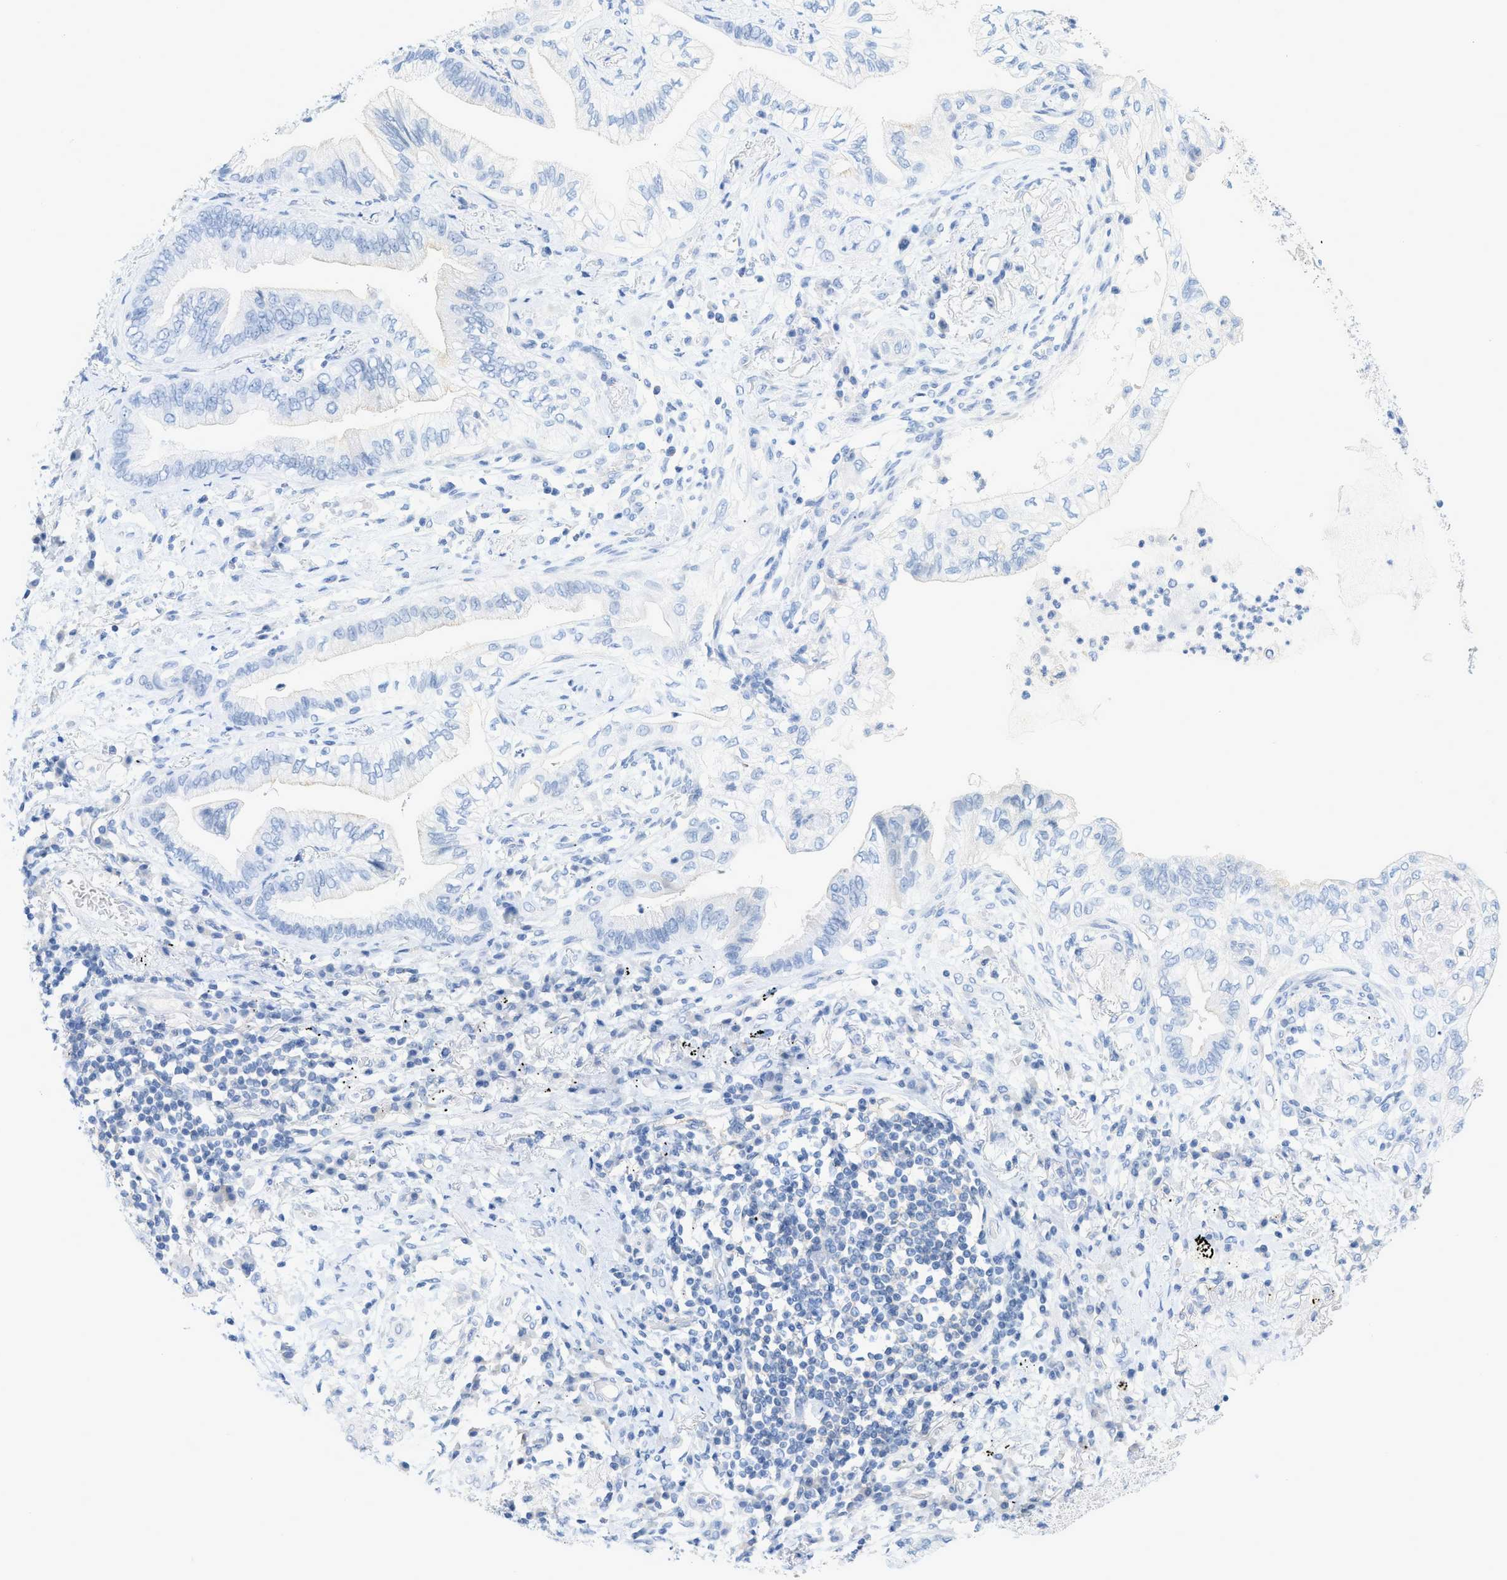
{"staining": {"intensity": "negative", "quantity": "none", "location": "none"}, "tissue": "lung cancer", "cell_type": "Tumor cells", "image_type": "cancer", "snomed": [{"axis": "morphology", "description": "Normal tissue, NOS"}, {"axis": "morphology", "description": "Adenocarcinoma, NOS"}, {"axis": "topography", "description": "Bronchus"}, {"axis": "topography", "description": "Lung"}], "caption": "Immunohistochemistry photomicrograph of neoplastic tissue: lung cancer (adenocarcinoma) stained with DAB demonstrates no significant protein staining in tumor cells. (Immunohistochemistry (ihc), brightfield microscopy, high magnification).", "gene": "PAPPA", "patient": {"sex": "female", "age": 70}}